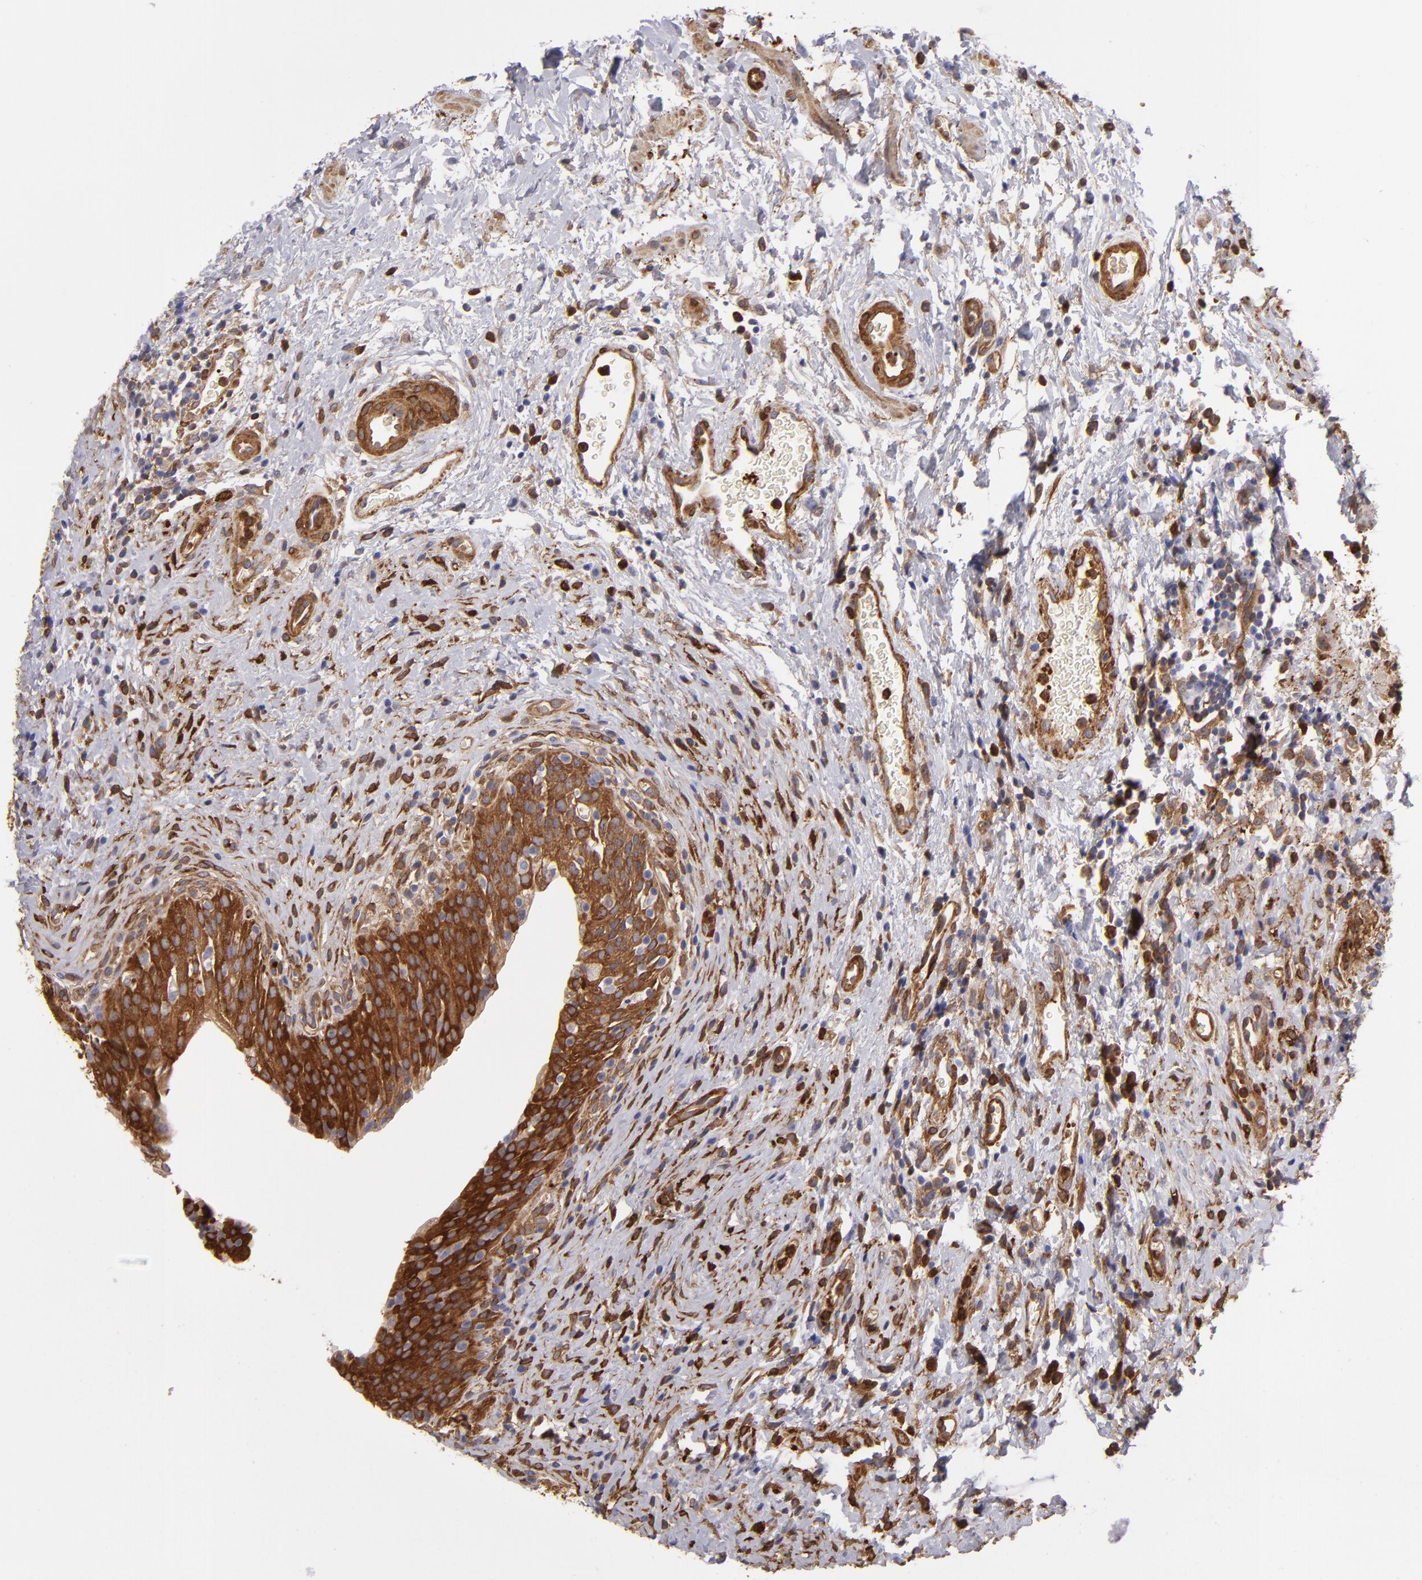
{"staining": {"intensity": "strong", "quantity": ">75%", "location": "cytoplasmic/membranous"}, "tissue": "urinary bladder", "cell_type": "Urothelial cells", "image_type": "normal", "snomed": [{"axis": "morphology", "description": "Normal tissue, NOS"}, {"axis": "topography", "description": "Urinary bladder"}], "caption": "This micrograph exhibits immunohistochemistry staining of normal human urinary bladder, with high strong cytoplasmic/membranous expression in approximately >75% of urothelial cells.", "gene": "VCL", "patient": {"sex": "male", "age": 51}}